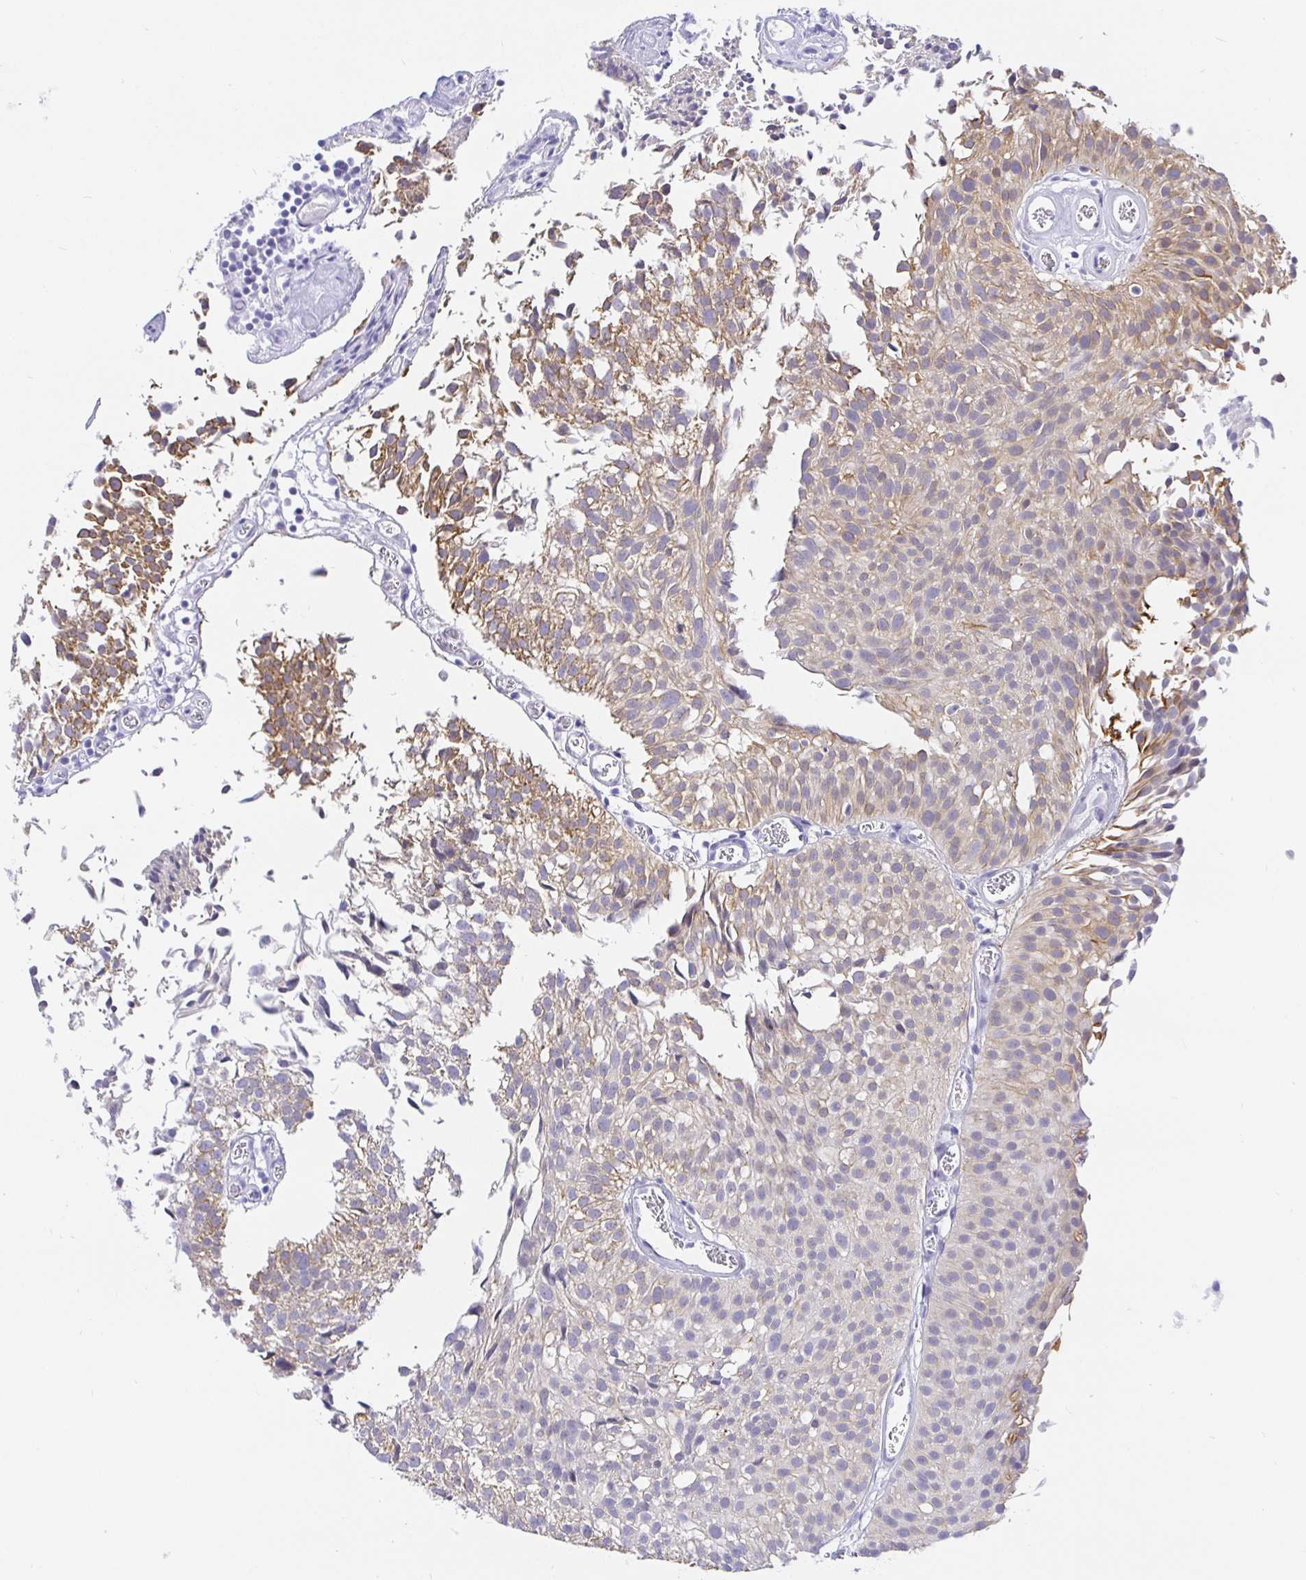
{"staining": {"intensity": "moderate", "quantity": "<25%", "location": "cytoplasmic/membranous"}, "tissue": "urothelial cancer", "cell_type": "Tumor cells", "image_type": "cancer", "snomed": [{"axis": "morphology", "description": "Urothelial carcinoma, Low grade"}, {"axis": "topography", "description": "Urinary bladder"}], "caption": "Immunohistochemistry (IHC) (DAB (3,3'-diaminobenzidine)) staining of human urothelial cancer shows moderate cytoplasmic/membranous protein staining in about <25% of tumor cells.", "gene": "EZHIP", "patient": {"sex": "male", "age": 80}}